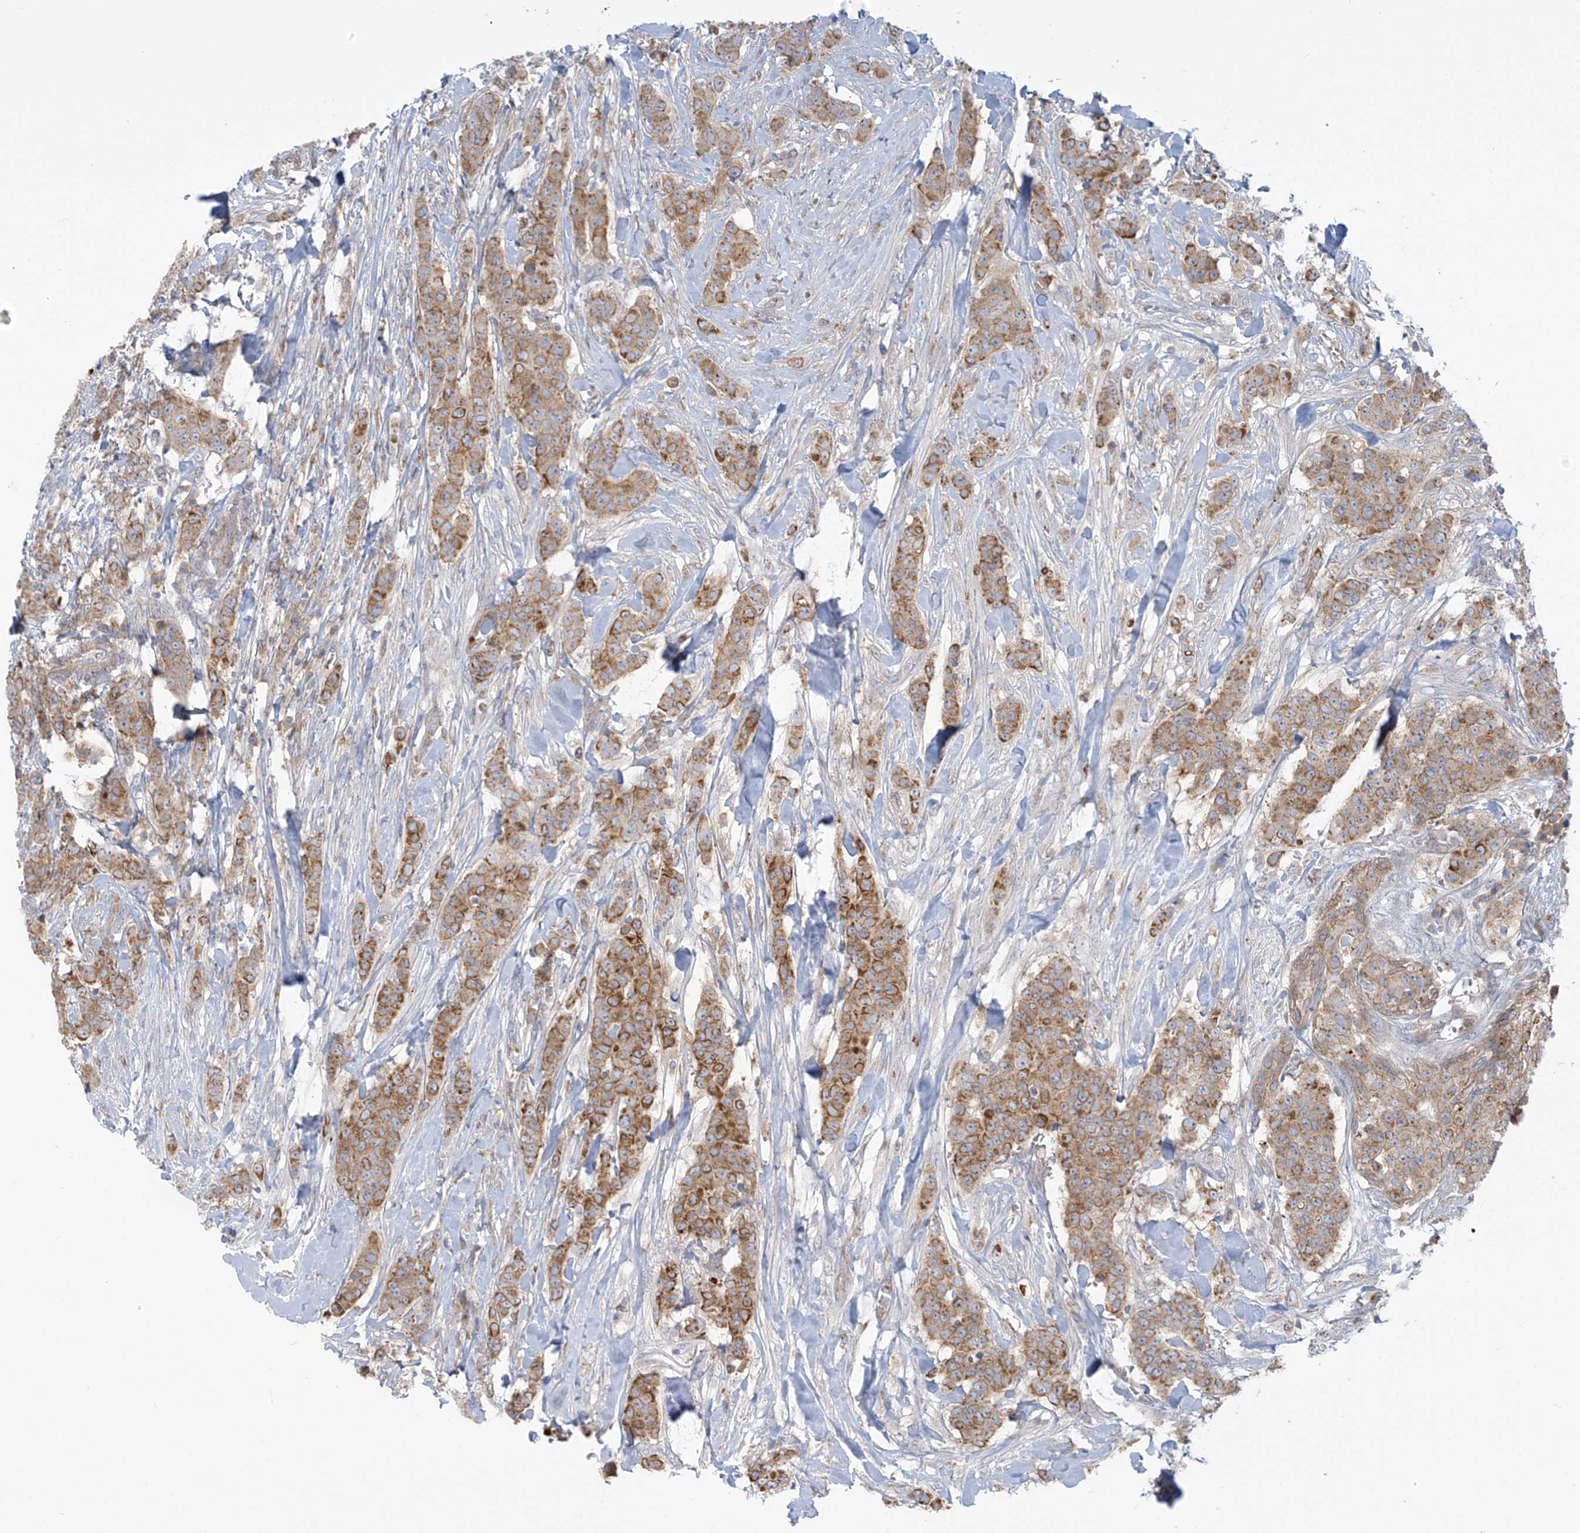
{"staining": {"intensity": "moderate", "quantity": ">75%", "location": "cytoplasmic/membranous"}, "tissue": "breast cancer", "cell_type": "Tumor cells", "image_type": "cancer", "snomed": [{"axis": "morphology", "description": "Duct carcinoma"}, {"axis": "topography", "description": "Breast"}], "caption": "Human breast cancer (intraductal carcinoma) stained with a protein marker displays moderate staining in tumor cells.", "gene": "LZTS3", "patient": {"sex": "female", "age": 40}}